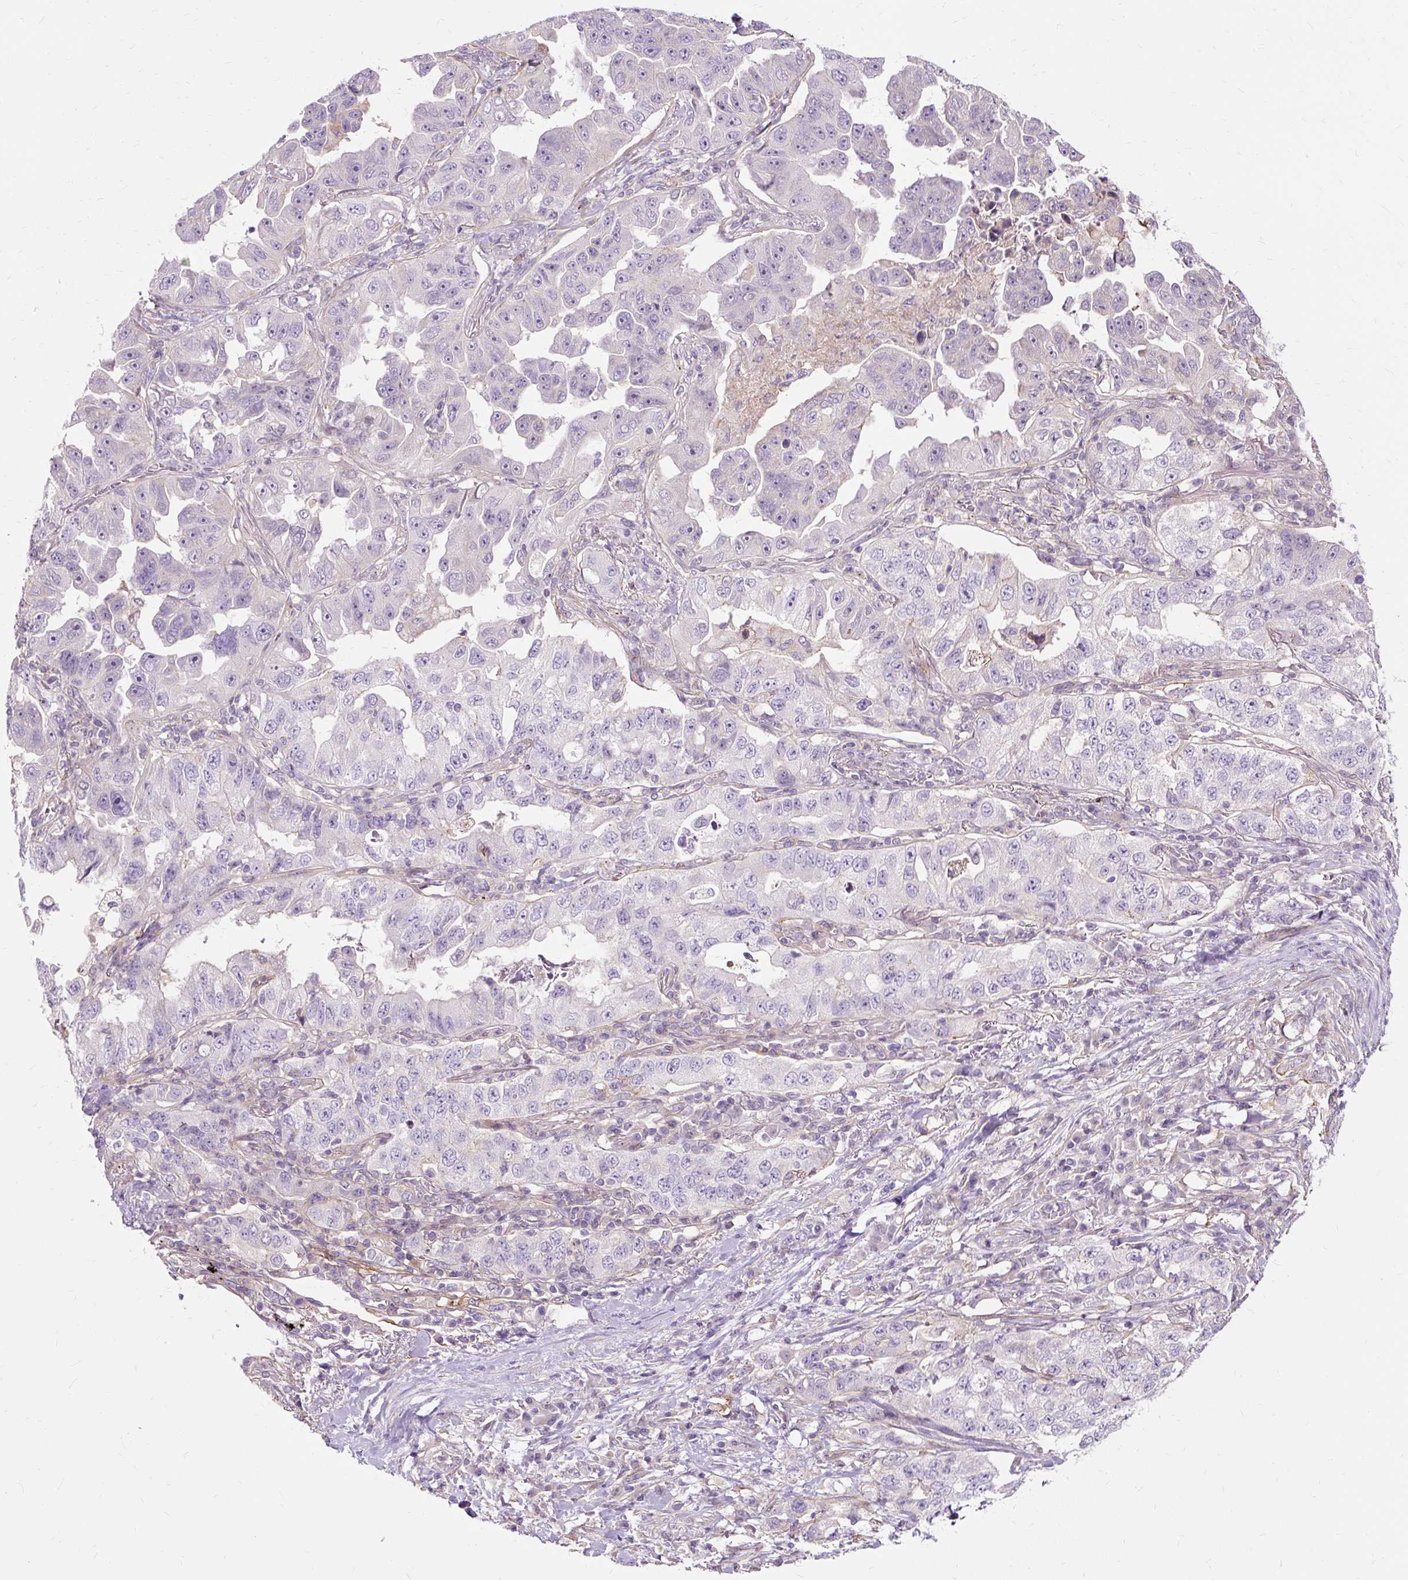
{"staining": {"intensity": "negative", "quantity": "none", "location": "none"}, "tissue": "lung cancer", "cell_type": "Tumor cells", "image_type": "cancer", "snomed": [{"axis": "morphology", "description": "Adenocarcinoma, NOS"}, {"axis": "topography", "description": "Lung"}], "caption": "Image shows no protein expression in tumor cells of lung adenocarcinoma tissue.", "gene": "TSPAN8", "patient": {"sex": "female", "age": 51}}